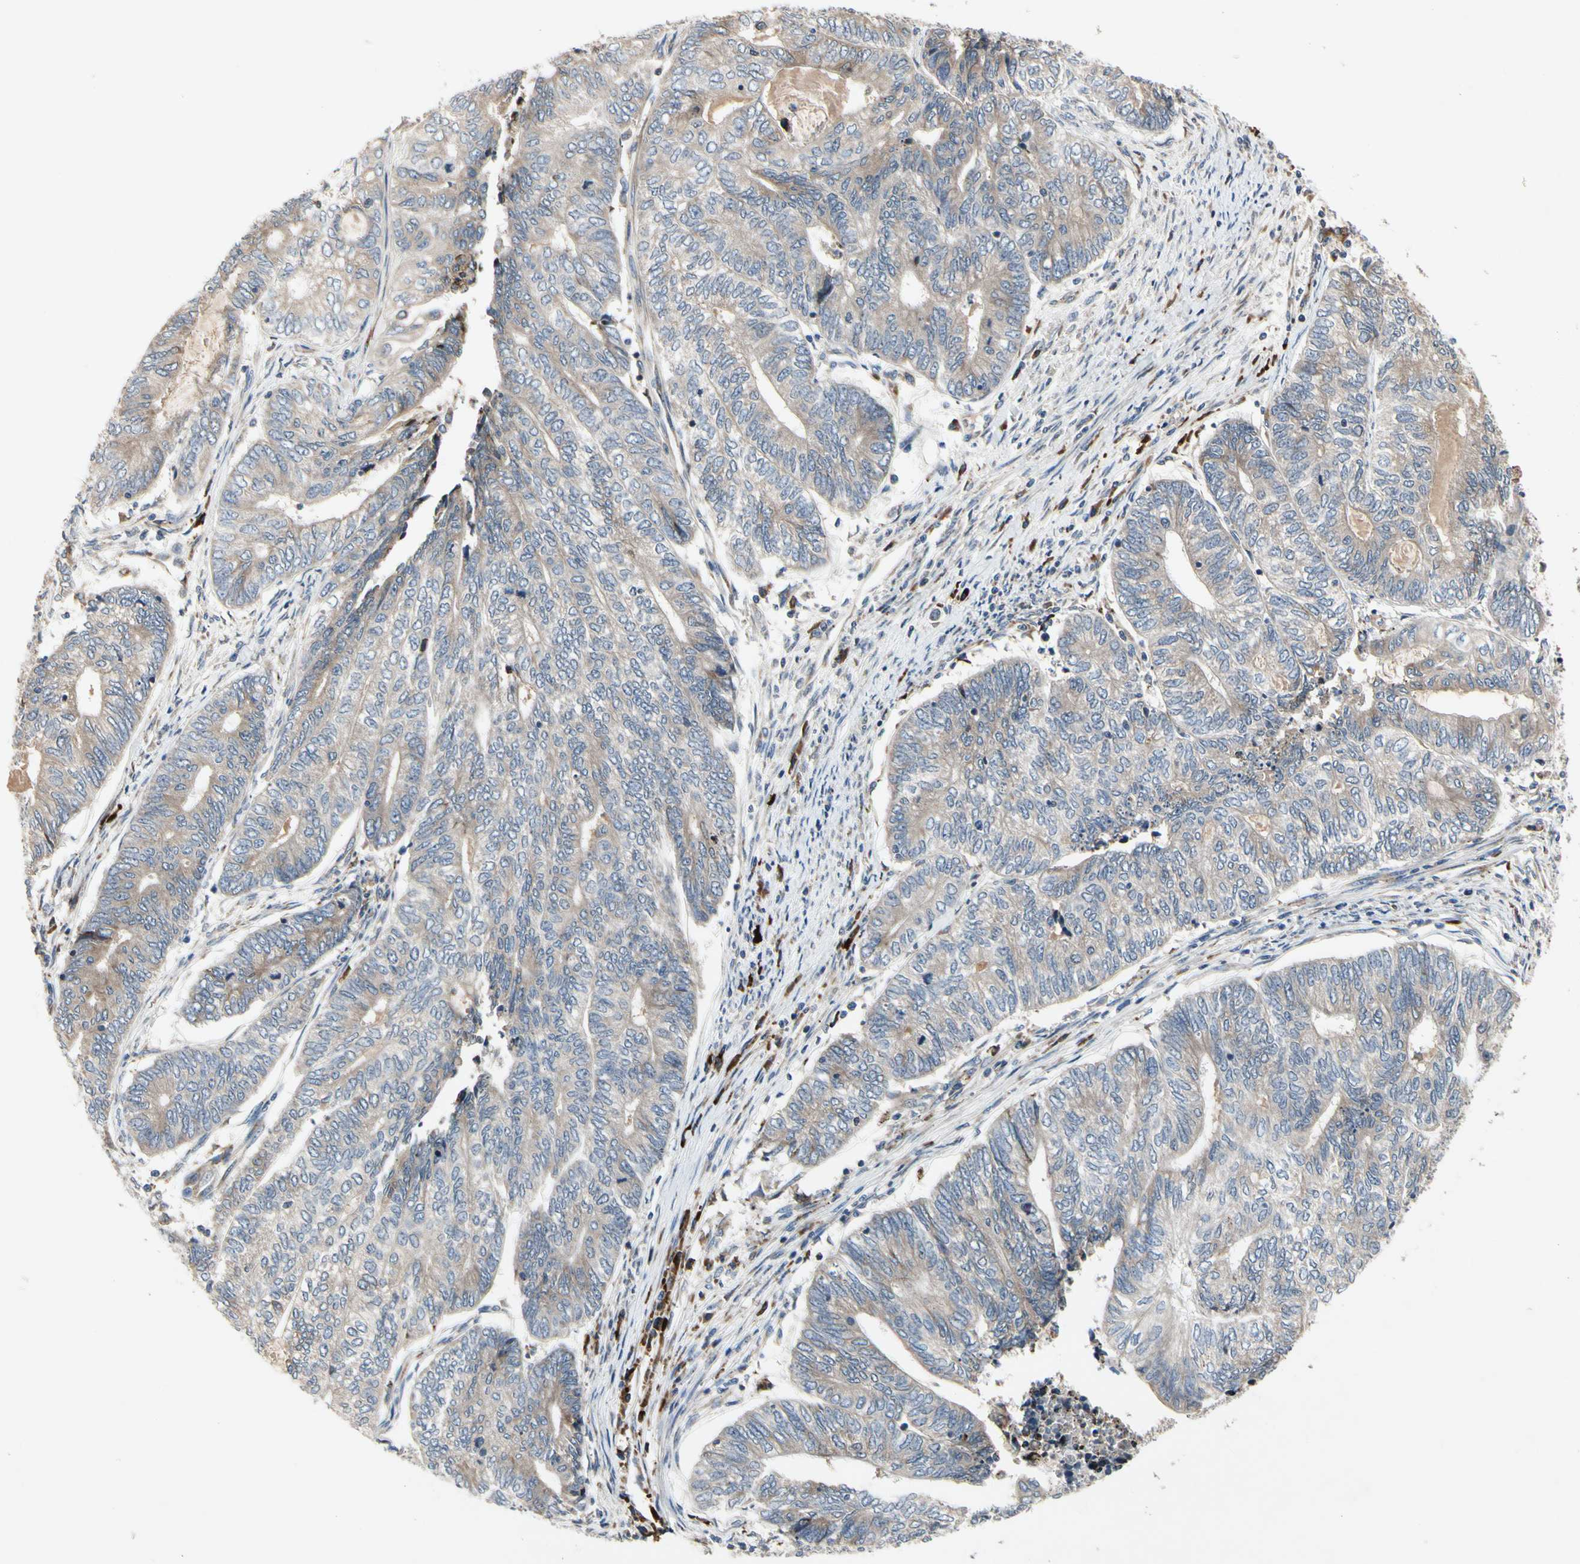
{"staining": {"intensity": "weak", "quantity": ">75%", "location": "cytoplasmic/membranous"}, "tissue": "endometrial cancer", "cell_type": "Tumor cells", "image_type": "cancer", "snomed": [{"axis": "morphology", "description": "Adenocarcinoma, NOS"}, {"axis": "topography", "description": "Uterus"}, {"axis": "topography", "description": "Endometrium"}], "caption": "The micrograph reveals immunohistochemical staining of adenocarcinoma (endometrial). There is weak cytoplasmic/membranous staining is appreciated in approximately >75% of tumor cells.", "gene": "MMEL1", "patient": {"sex": "female", "age": 70}}